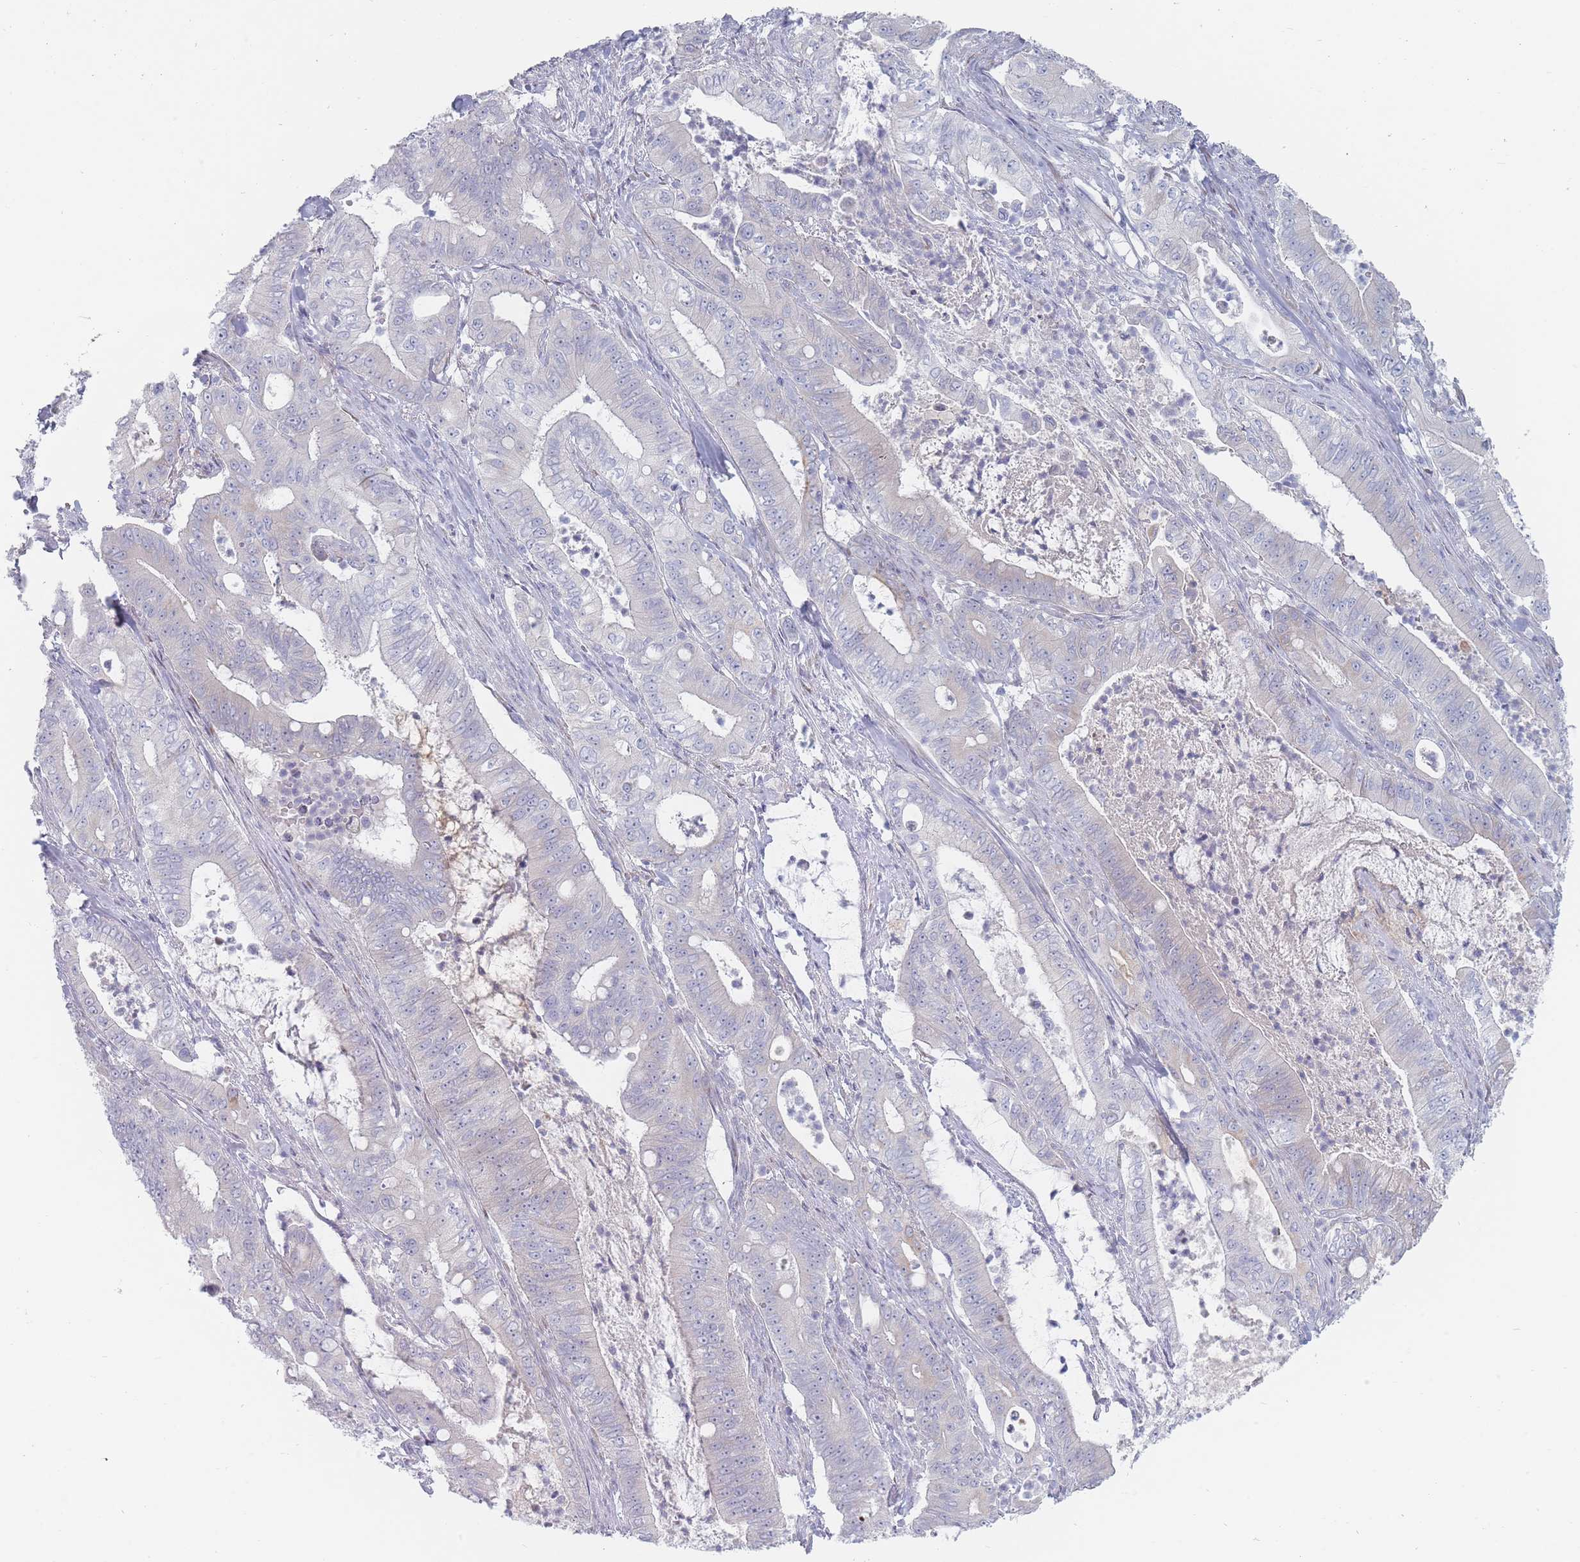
{"staining": {"intensity": "negative", "quantity": "none", "location": "none"}, "tissue": "pancreatic cancer", "cell_type": "Tumor cells", "image_type": "cancer", "snomed": [{"axis": "morphology", "description": "Adenocarcinoma, NOS"}, {"axis": "topography", "description": "Pancreas"}], "caption": "Adenocarcinoma (pancreatic) stained for a protein using immunohistochemistry (IHC) reveals no positivity tumor cells.", "gene": "SPATS1", "patient": {"sex": "male", "age": 71}}